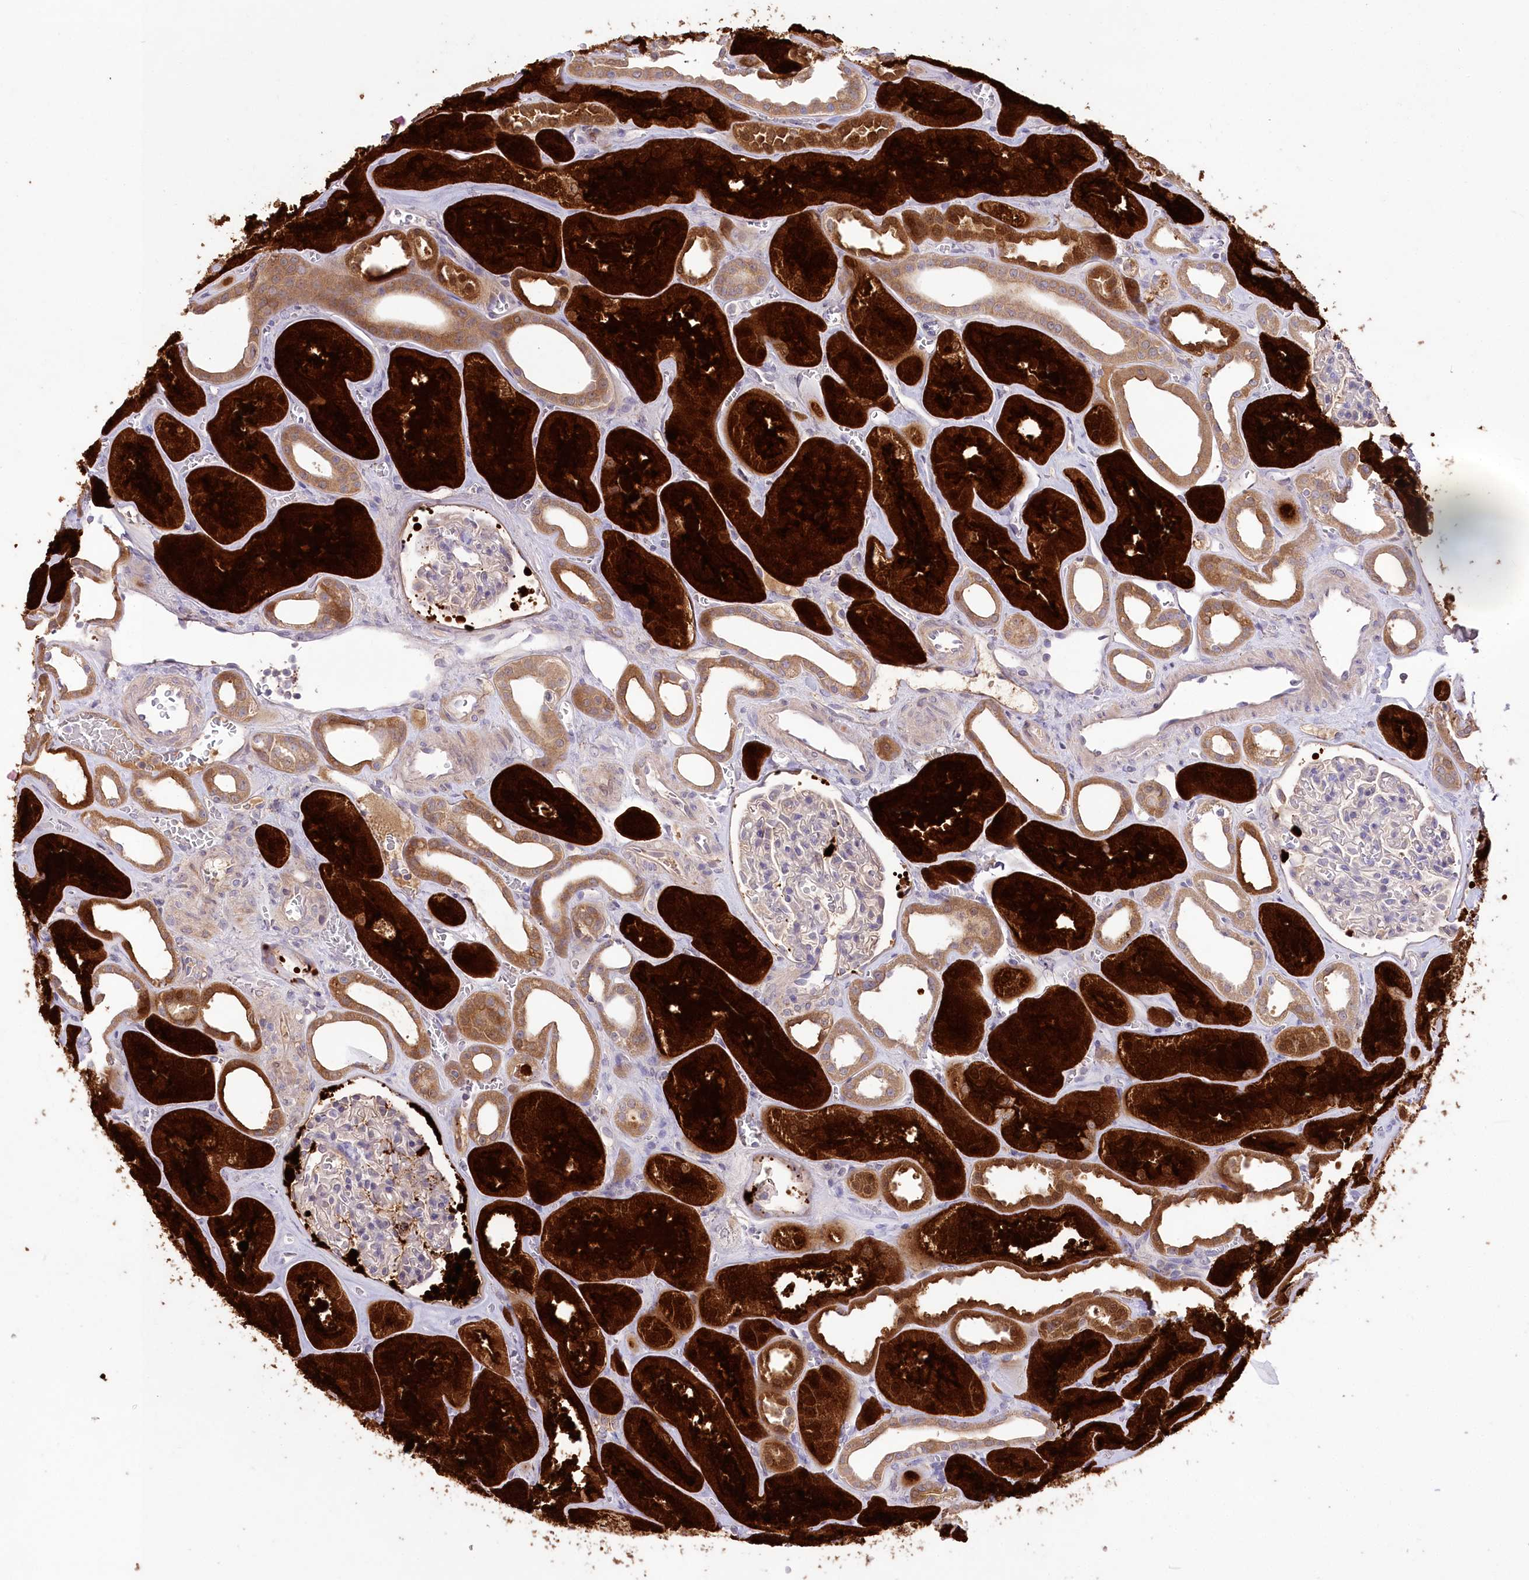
{"staining": {"intensity": "moderate", "quantity": "<25%", "location": "cytoplasmic/membranous"}, "tissue": "kidney", "cell_type": "Cells in glomeruli", "image_type": "normal", "snomed": [{"axis": "morphology", "description": "Normal tissue, NOS"}, {"axis": "morphology", "description": "Adenocarcinoma, NOS"}, {"axis": "topography", "description": "Kidney"}], "caption": "Moderate cytoplasmic/membranous positivity for a protein is identified in approximately <25% of cells in glomeruli of unremarkable kidney using immunohistochemistry.", "gene": "PBLD", "patient": {"sex": "female", "age": 68}}